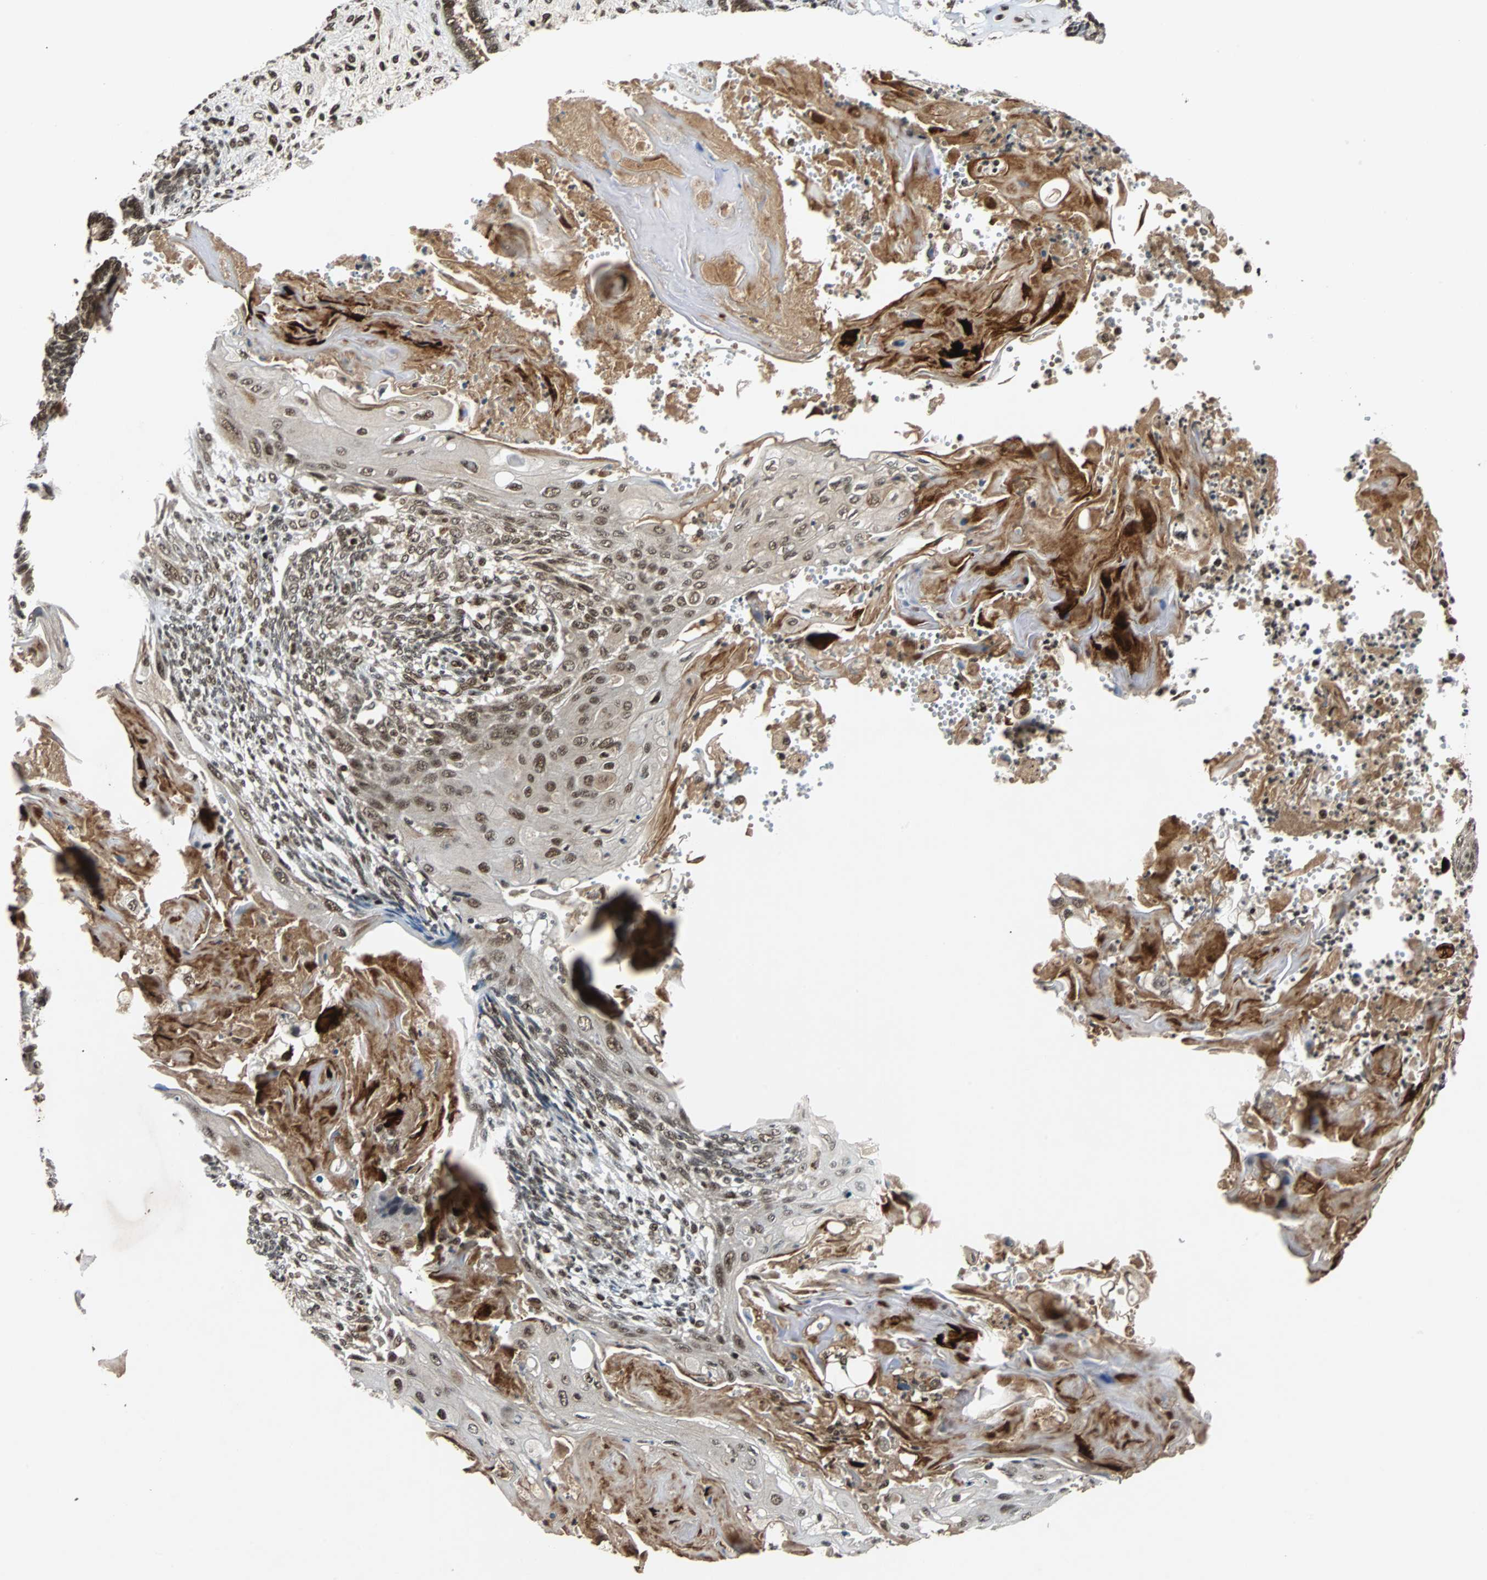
{"staining": {"intensity": "strong", "quantity": ">75%", "location": "nuclear"}, "tissue": "endometrial cancer", "cell_type": "Tumor cells", "image_type": "cancer", "snomed": [{"axis": "morphology", "description": "Neoplasm, malignant, NOS"}, {"axis": "topography", "description": "Endometrium"}], "caption": "Immunohistochemistry (IHC) image of neoplastic tissue: endometrial cancer (malignant neoplasm) stained using immunohistochemistry displays high levels of strong protein expression localized specifically in the nuclear of tumor cells, appearing as a nuclear brown color.", "gene": "TAF5", "patient": {"sex": "female", "age": 74}}